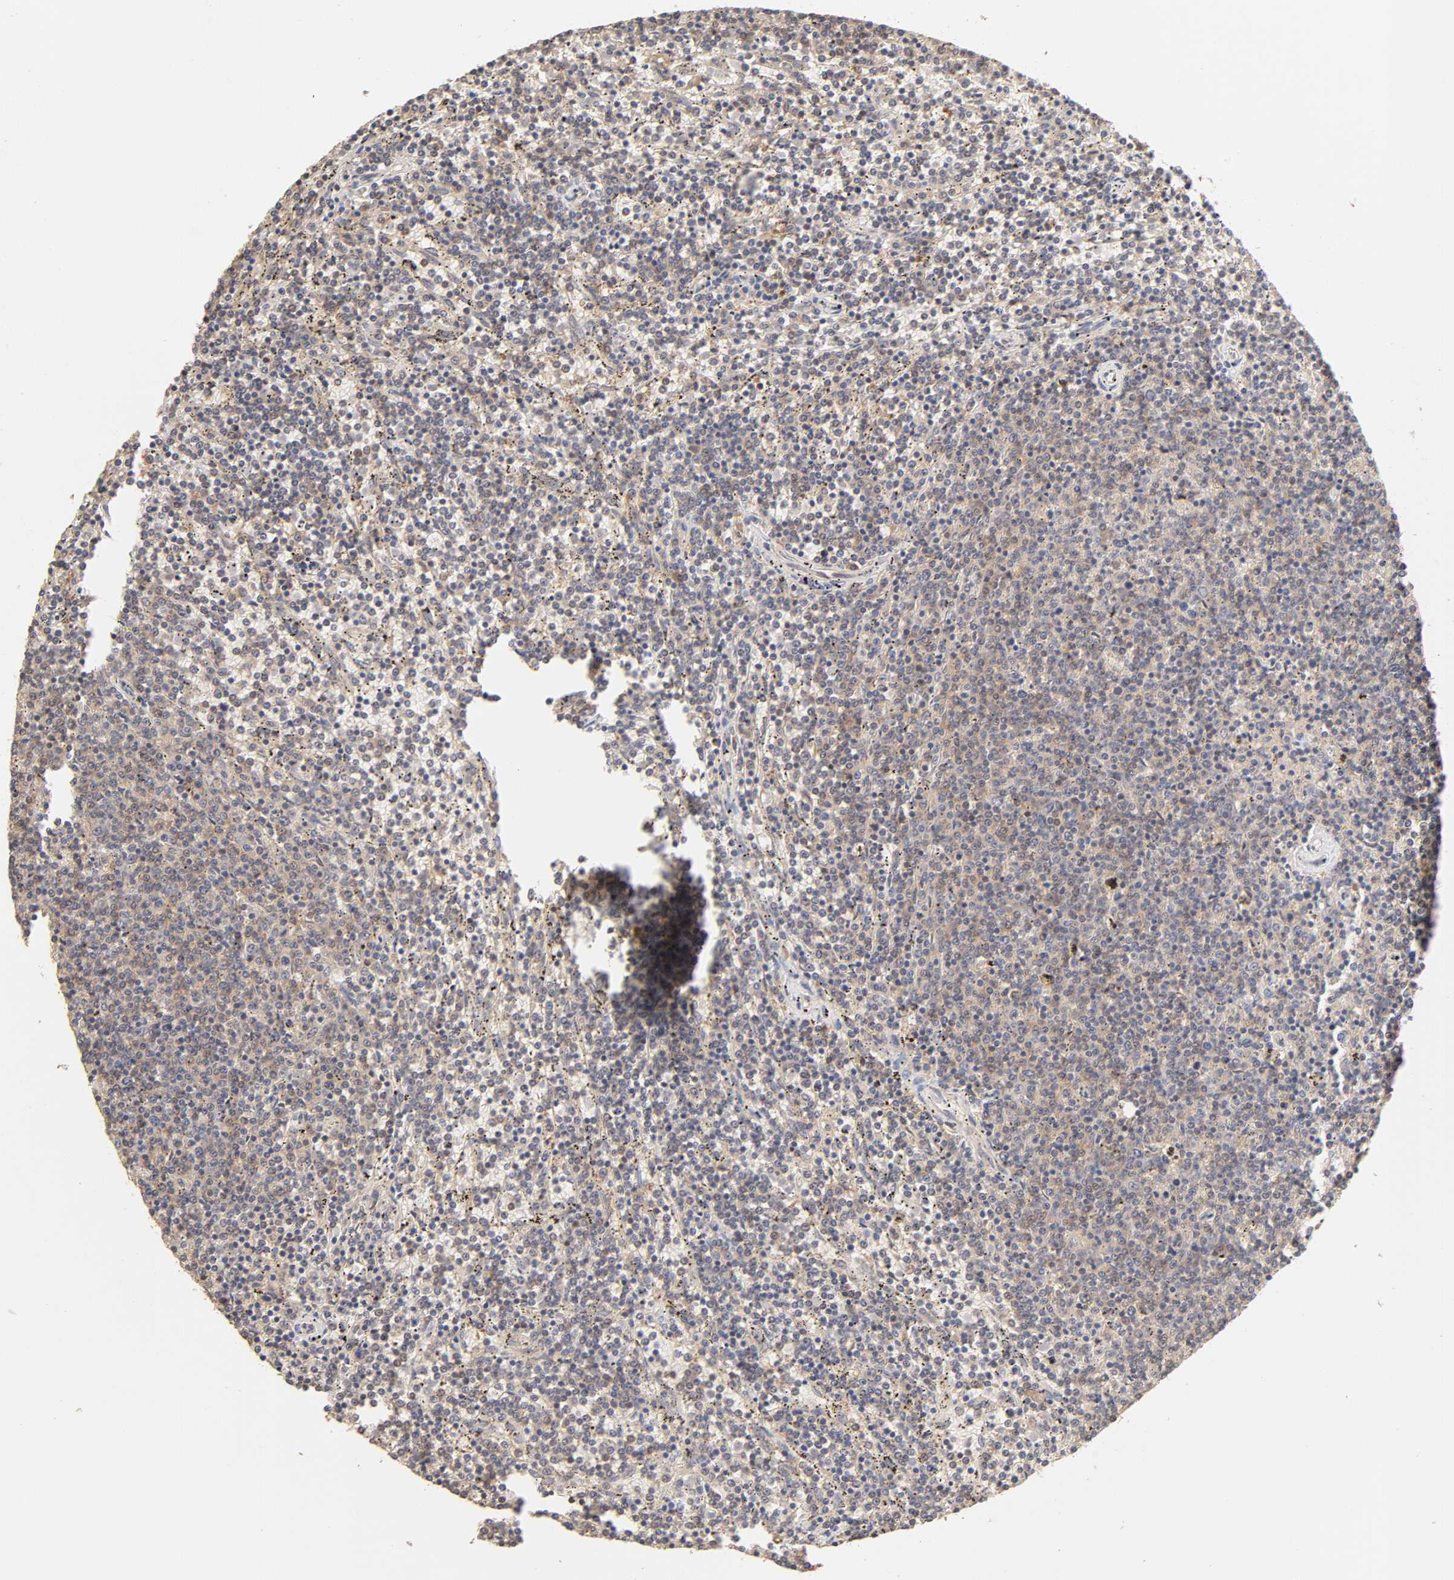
{"staining": {"intensity": "negative", "quantity": "none", "location": "none"}, "tissue": "lymphoma", "cell_type": "Tumor cells", "image_type": "cancer", "snomed": [{"axis": "morphology", "description": "Malignant lymphoma, non-Hodgkin's type, Low grade"}, {"axis": "topography", "description": "Spleen"}], "caption": "A micrograph of human low-grade malignant lymphoma, non-Hodgkin's type is negative for staining in tumor cells.", "gene": "AP1G2", "patient": {"sex": "female", "age": 50}}